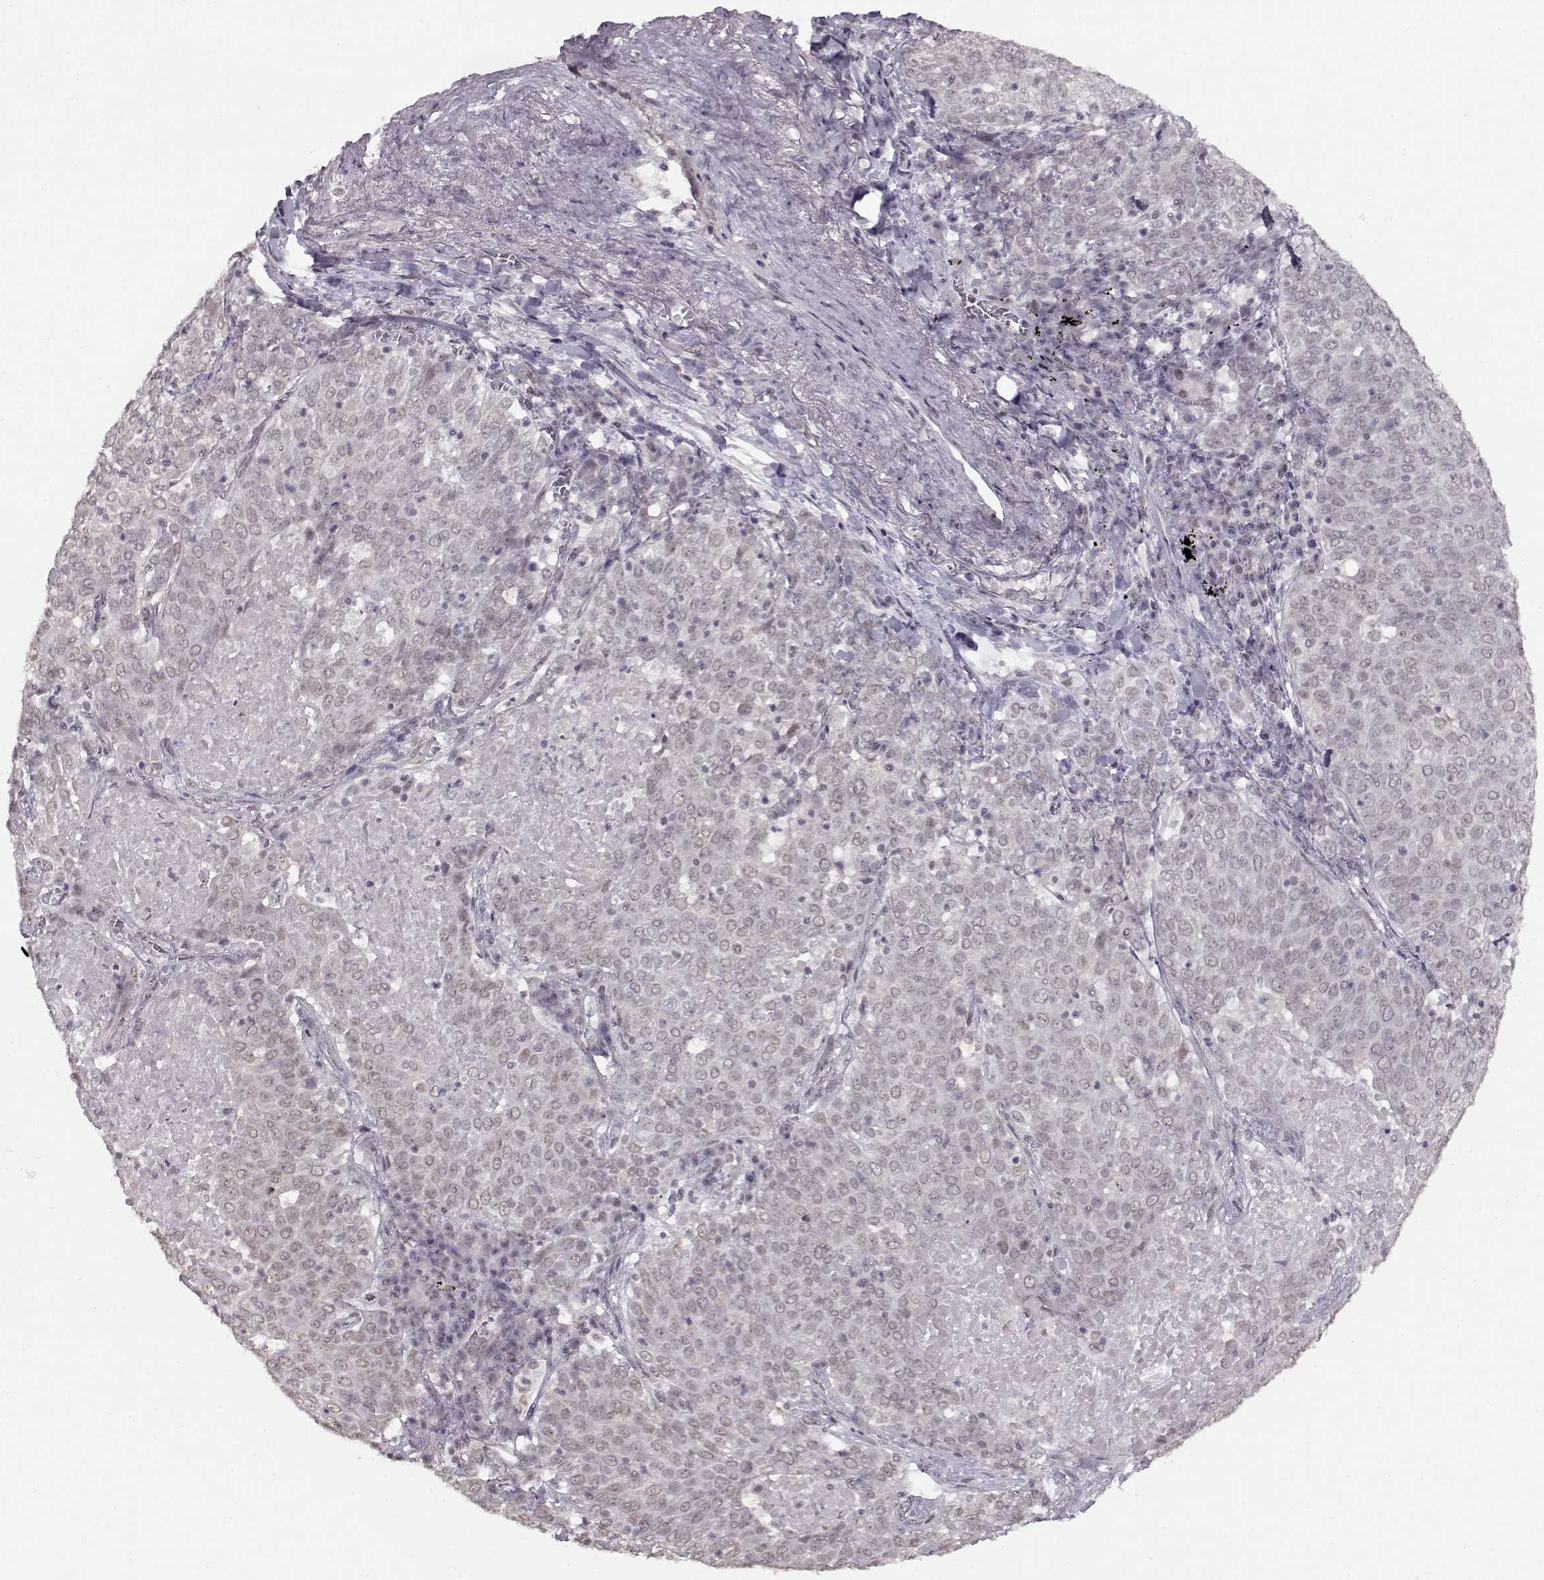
{"staining": {"intensity": "weak", "quantity": "<25%", "location": "nuclear"}, "tissue": "lung cancer", "cell_type": "Tumor cells", "image_type": "cancer", "snomed": [{"axis": "morphology", "description": "Squamous cell carcinoma, NOS"}, {"axis": "topography", "description": "Lung"}], "caption": "Immunohistochemistry micrograph of neoplastic tissue: lung cancer stained with DAB (3,3'-diaminobenzidine) exhibits no significant protein positivity in tumor cells.", "gene": "PCP4", "patient": {"sex": "male", "age": 82}}